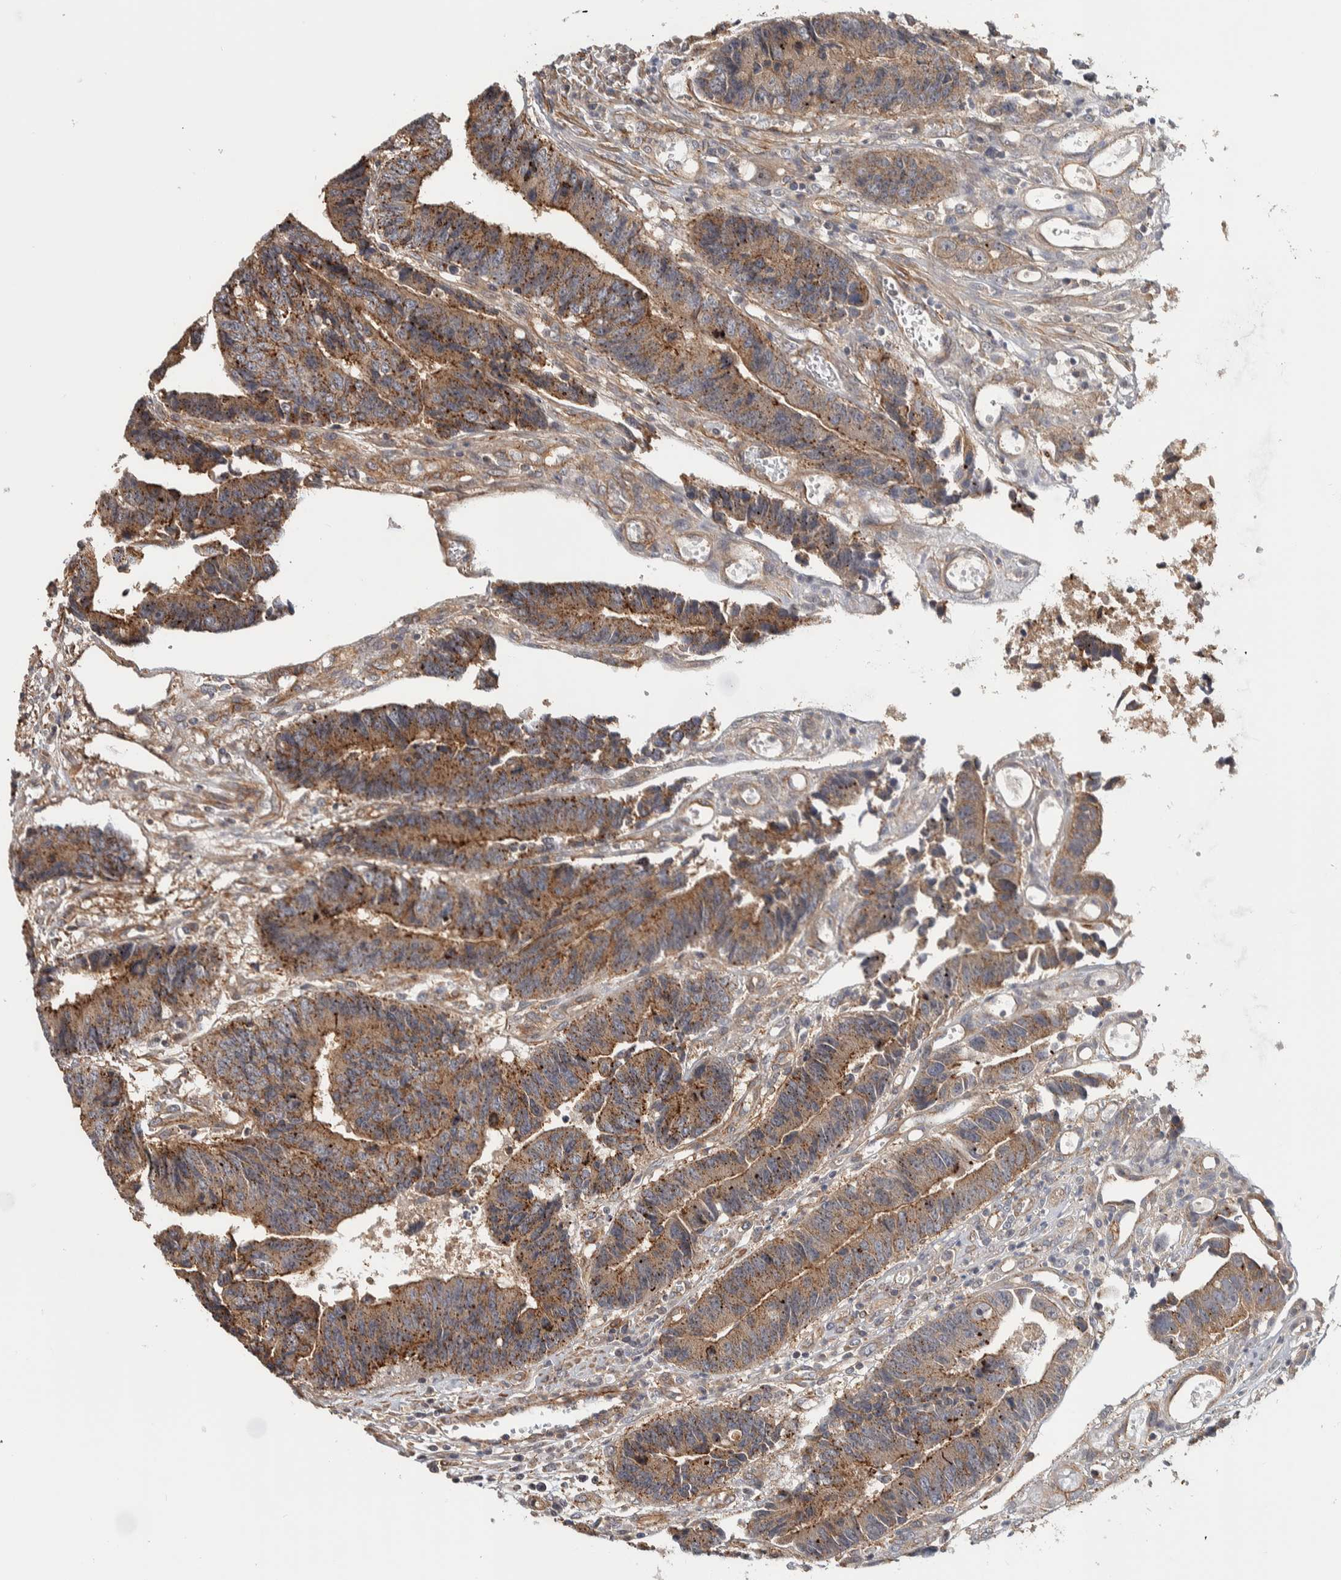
{"staining": {"intensity": "moderate", "quantity": ">75%", "location": "cytoplasmic/membranous"}, "tissue": "colorectal cancer", "cell_type": "Tumor cells", "image_type": "cancer", "snomed": [{"axis": "morphology", "description": "Adenocarcinoma, NOS"}, {"axis": "topography", "description": "Rectum"}], "caption": "Immunohistochemical staining of colorectal cancer (adenocarcinoma) displays moderate cytoplasmic/membranous protein expression in about >75% of tumor cells. Immunohistochemistry stains the protein in brown and the nuclei are stained blue.", "gene": "CHMP4C", "patient": {"sex": "male", "age": 84}}